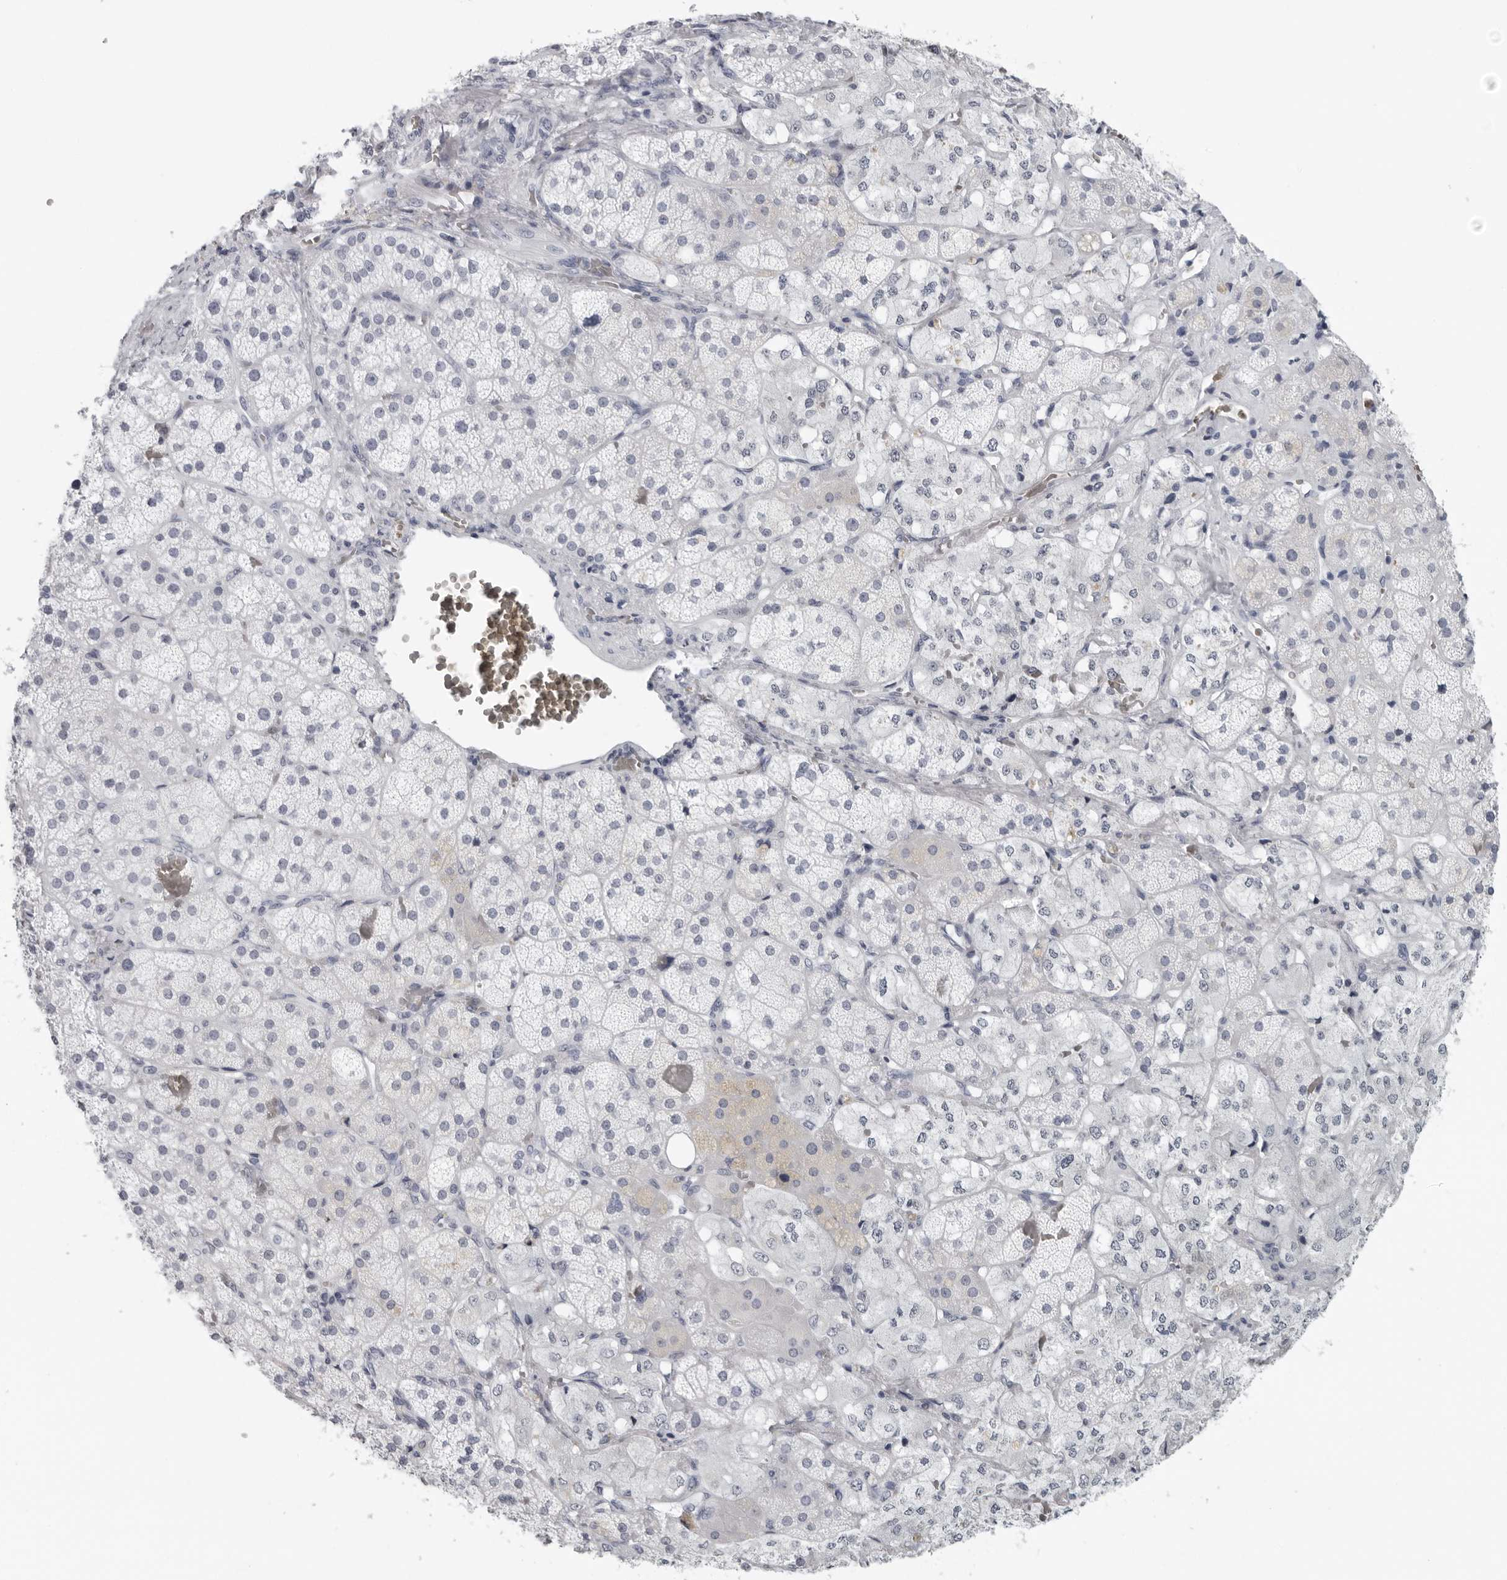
{"staining": {"intensity": "negative", "quantity": "none", "location": "none"}, "tissue": "adrenal gland", "cell_type": "Glandular cells", "image_type": "normal", "snomed": [{"axis": "morphology", "description": "Normal tissue, NOS"}, {"axis": "topography", "description": "Adrenal gland"}], "caption": "DAB immunohistochemical staining of unremarkable adrenal gland reveals no significant expression in glandular cells.", "gene": "EPB41", "patient": {"sex": "male", "age": 57}}